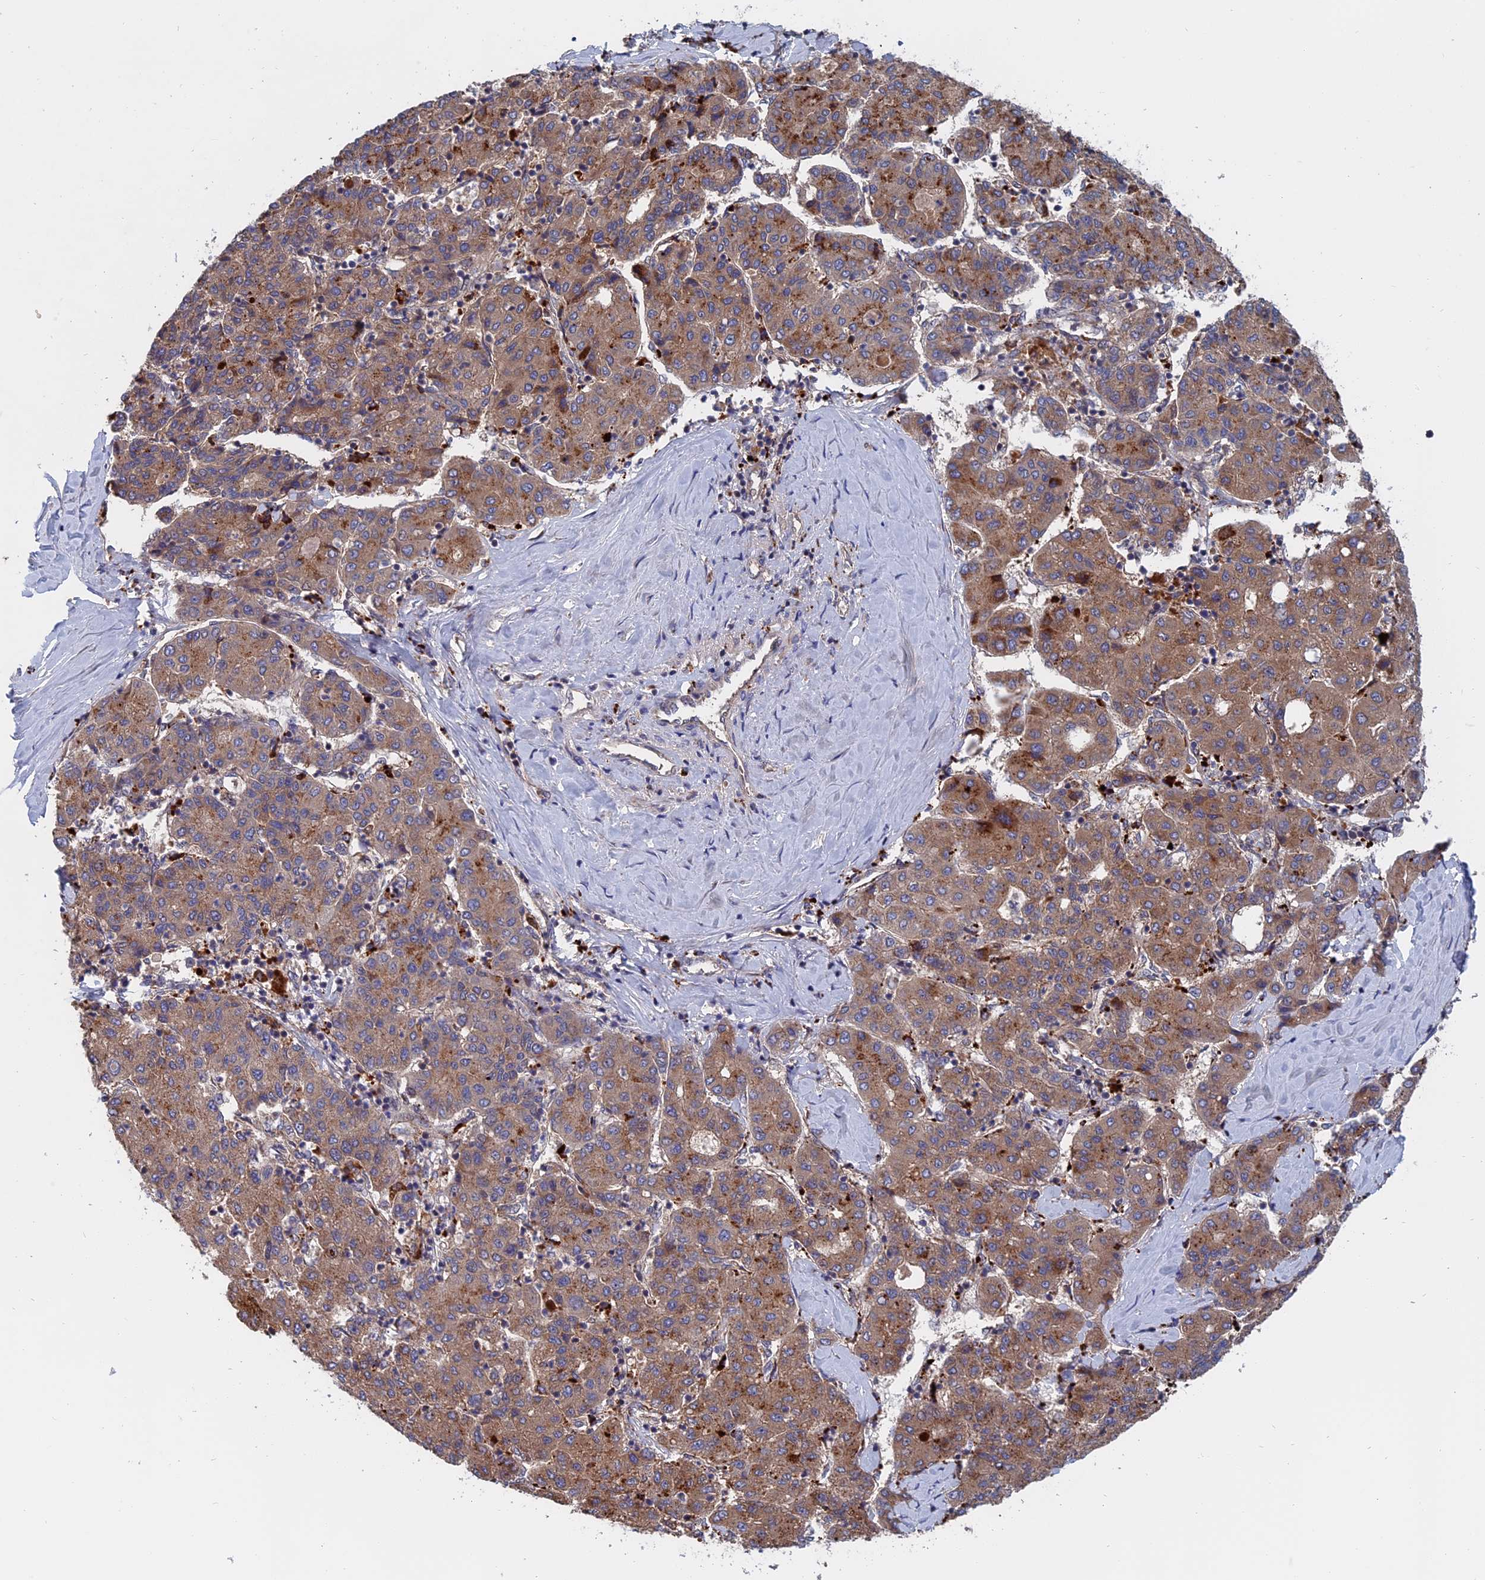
{"staining": {"intensity": "moderate", "quantity": ">75%", "location": "cytoplasmic/membranous"}, "tissue": "liver cancer", "cell_type": "Tumor cells", "image_type": "cancer", "snomed": [{"axis": "morphology", "description": "Carcinoma, Hepatocellular, NOS"}, {"axis": "topography", "description": "Liver"}], "caption": "High-power microscopy captured an IHC histopathology image of liver hepatocellular carcinoma, revealing moderate cytoplasmic/membranous positivity in approximately >75% of tumor cells.", "gene": "TRAPPC2L", "patient": {"sex": "male", "age": 65}}